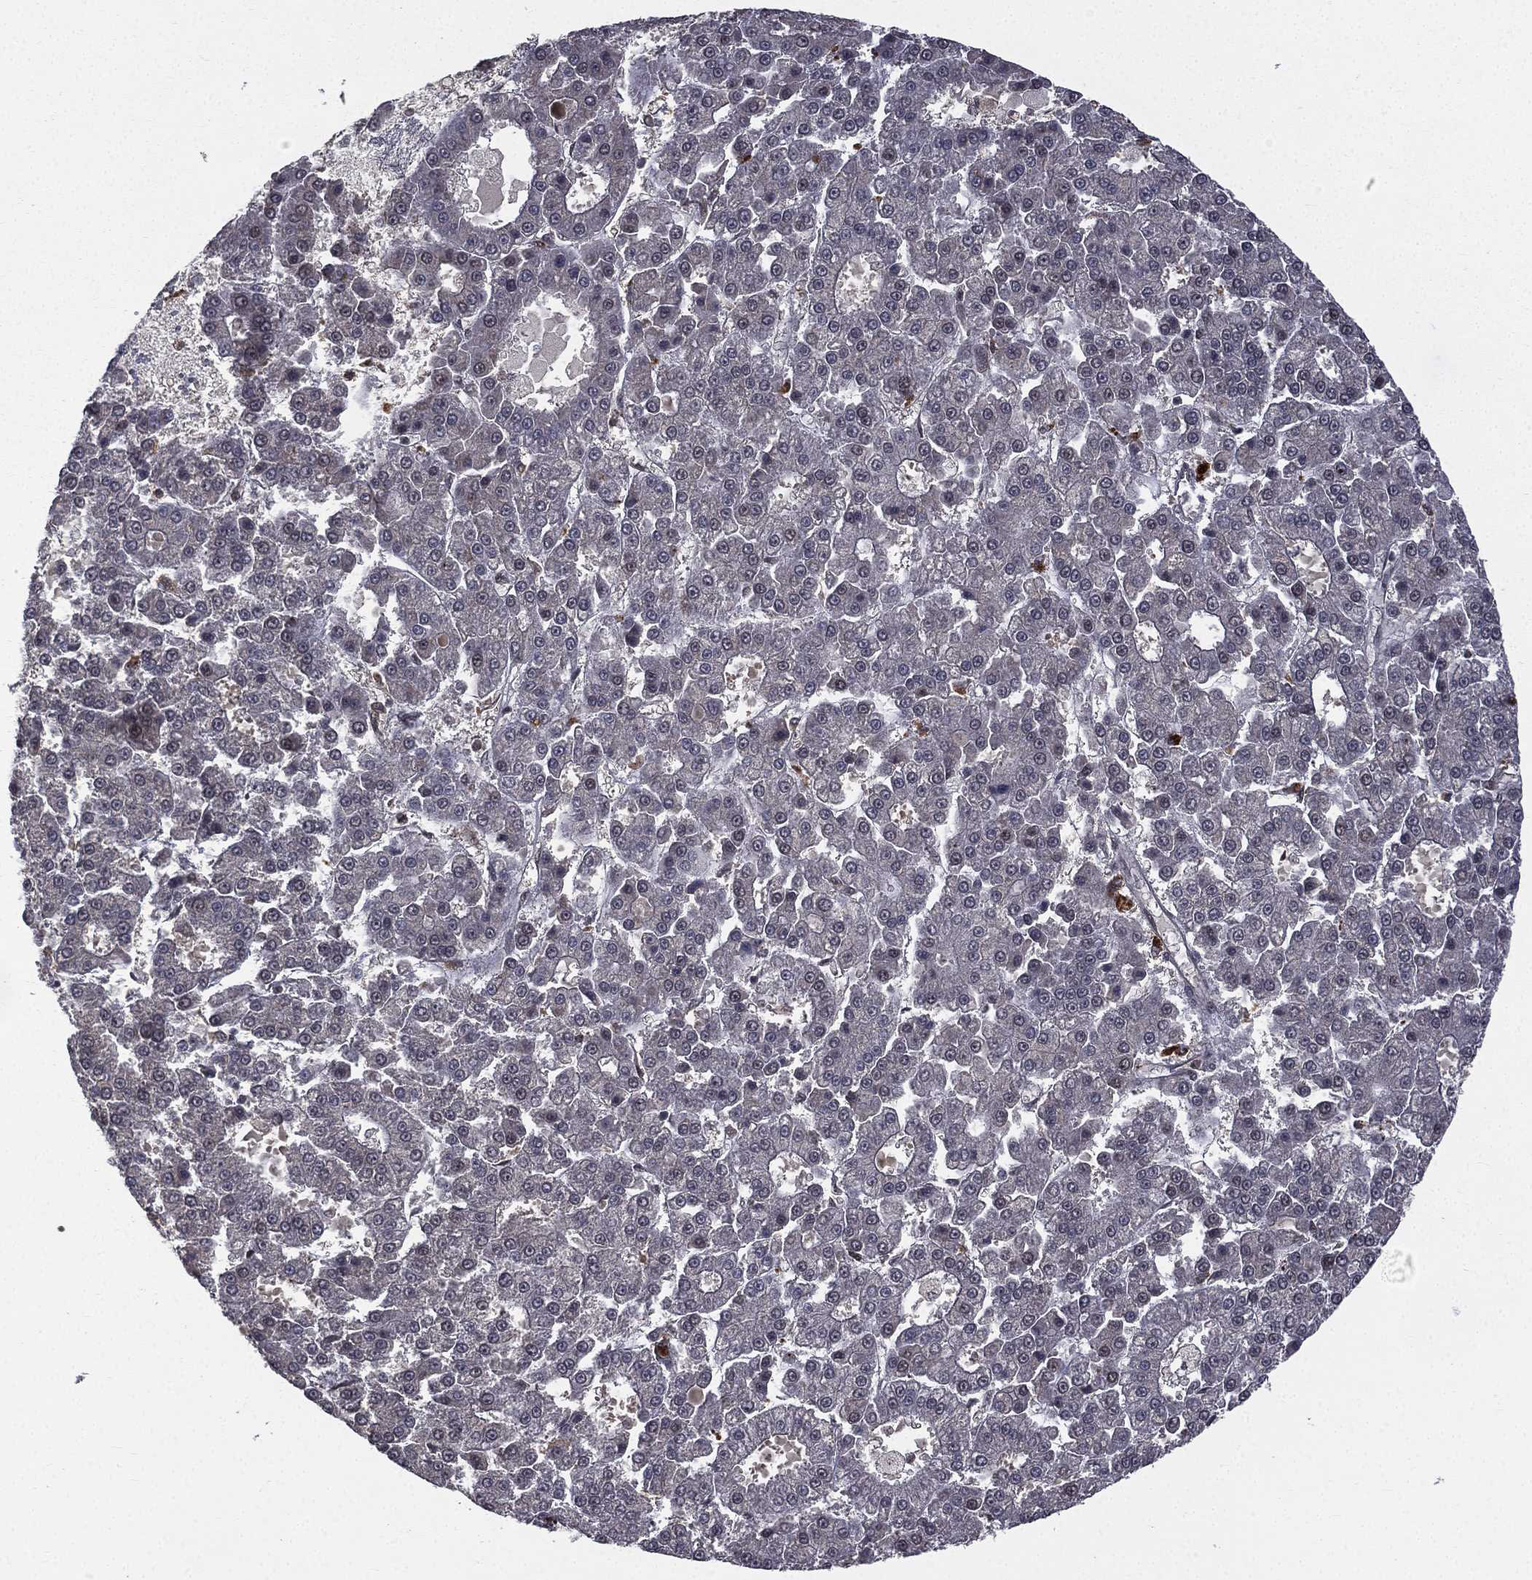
{"staining": {"intensity": "negative", "quantity": "none", "location": "none"}, "tissue": "liver cancer", "cell_type": "Tumor cells", "image_type": "cancer", "snomed": [{"axis": "morphology", "description": "Carcinoma, Hepatocellular, NOS"}, {"axis": "topography", "description": "Liver"}], "caption": "A high-resolution micrograph shows immunohistochemistry (IHC) staining of liver hepatocellular carcinoma, which shows no significant staining in tumor cells.", "gene": "JMJD6", "patient": {"sex": "male", "age": 70}}